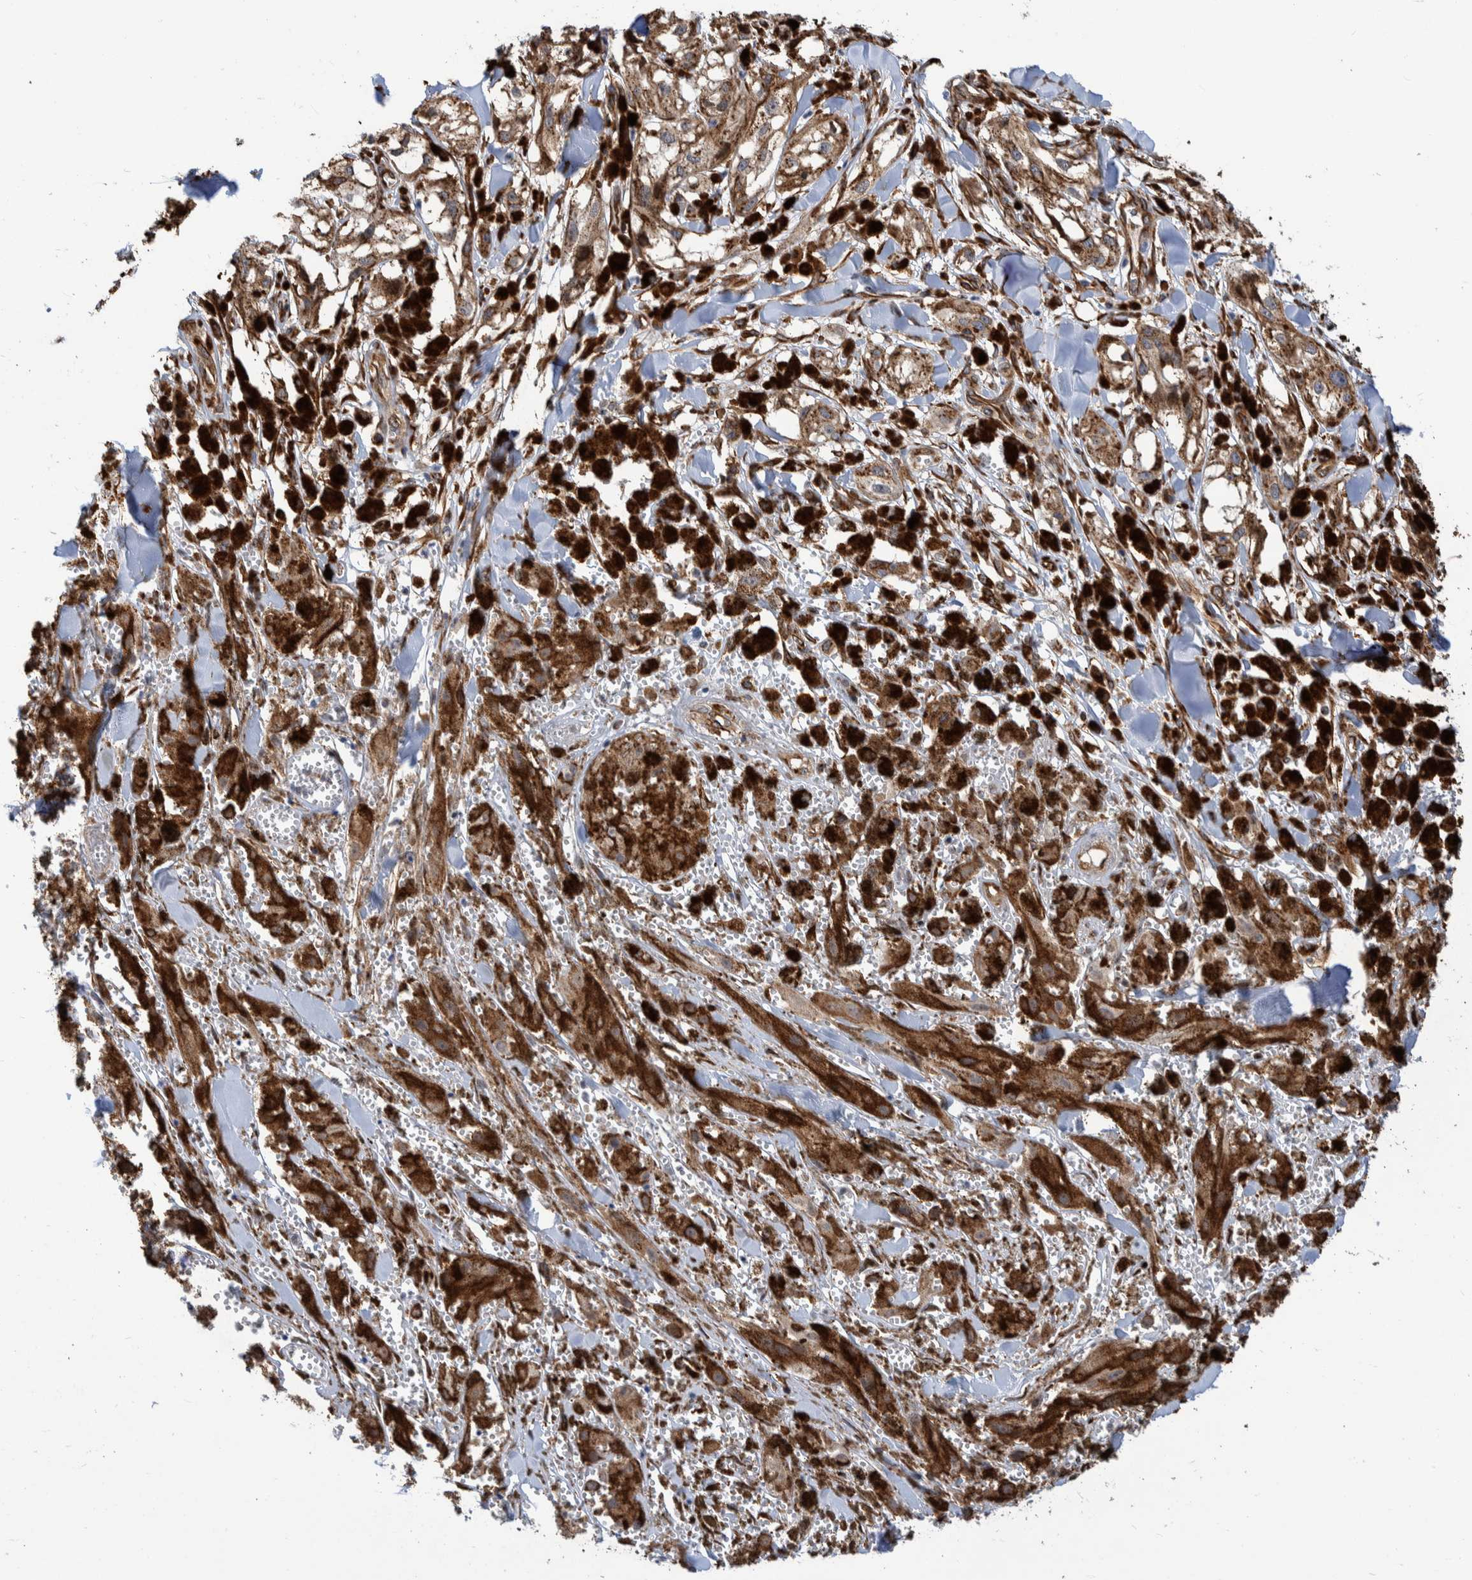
{"staining": {"intensity": "moderate", "quantity": ">75%", "location": "cytoplasmic/membranous"}, "tissue": "melanoma", "cell_type": "Tumor cells", "image_type": "cancer", "snomed": [{"axis": "morphology", "description": "Malignant melanoma, NOS"}, {"axis": "topography", "description": "Skin"}], "caption": "Approximately >75% of tumor cells in human melanoma show moderate cytoplasmic/membranous protein positivity as visualized by brown immunohistochemical staining.", "gene": "CCDC57", "patient": {"sex": "male", "age": 88}}